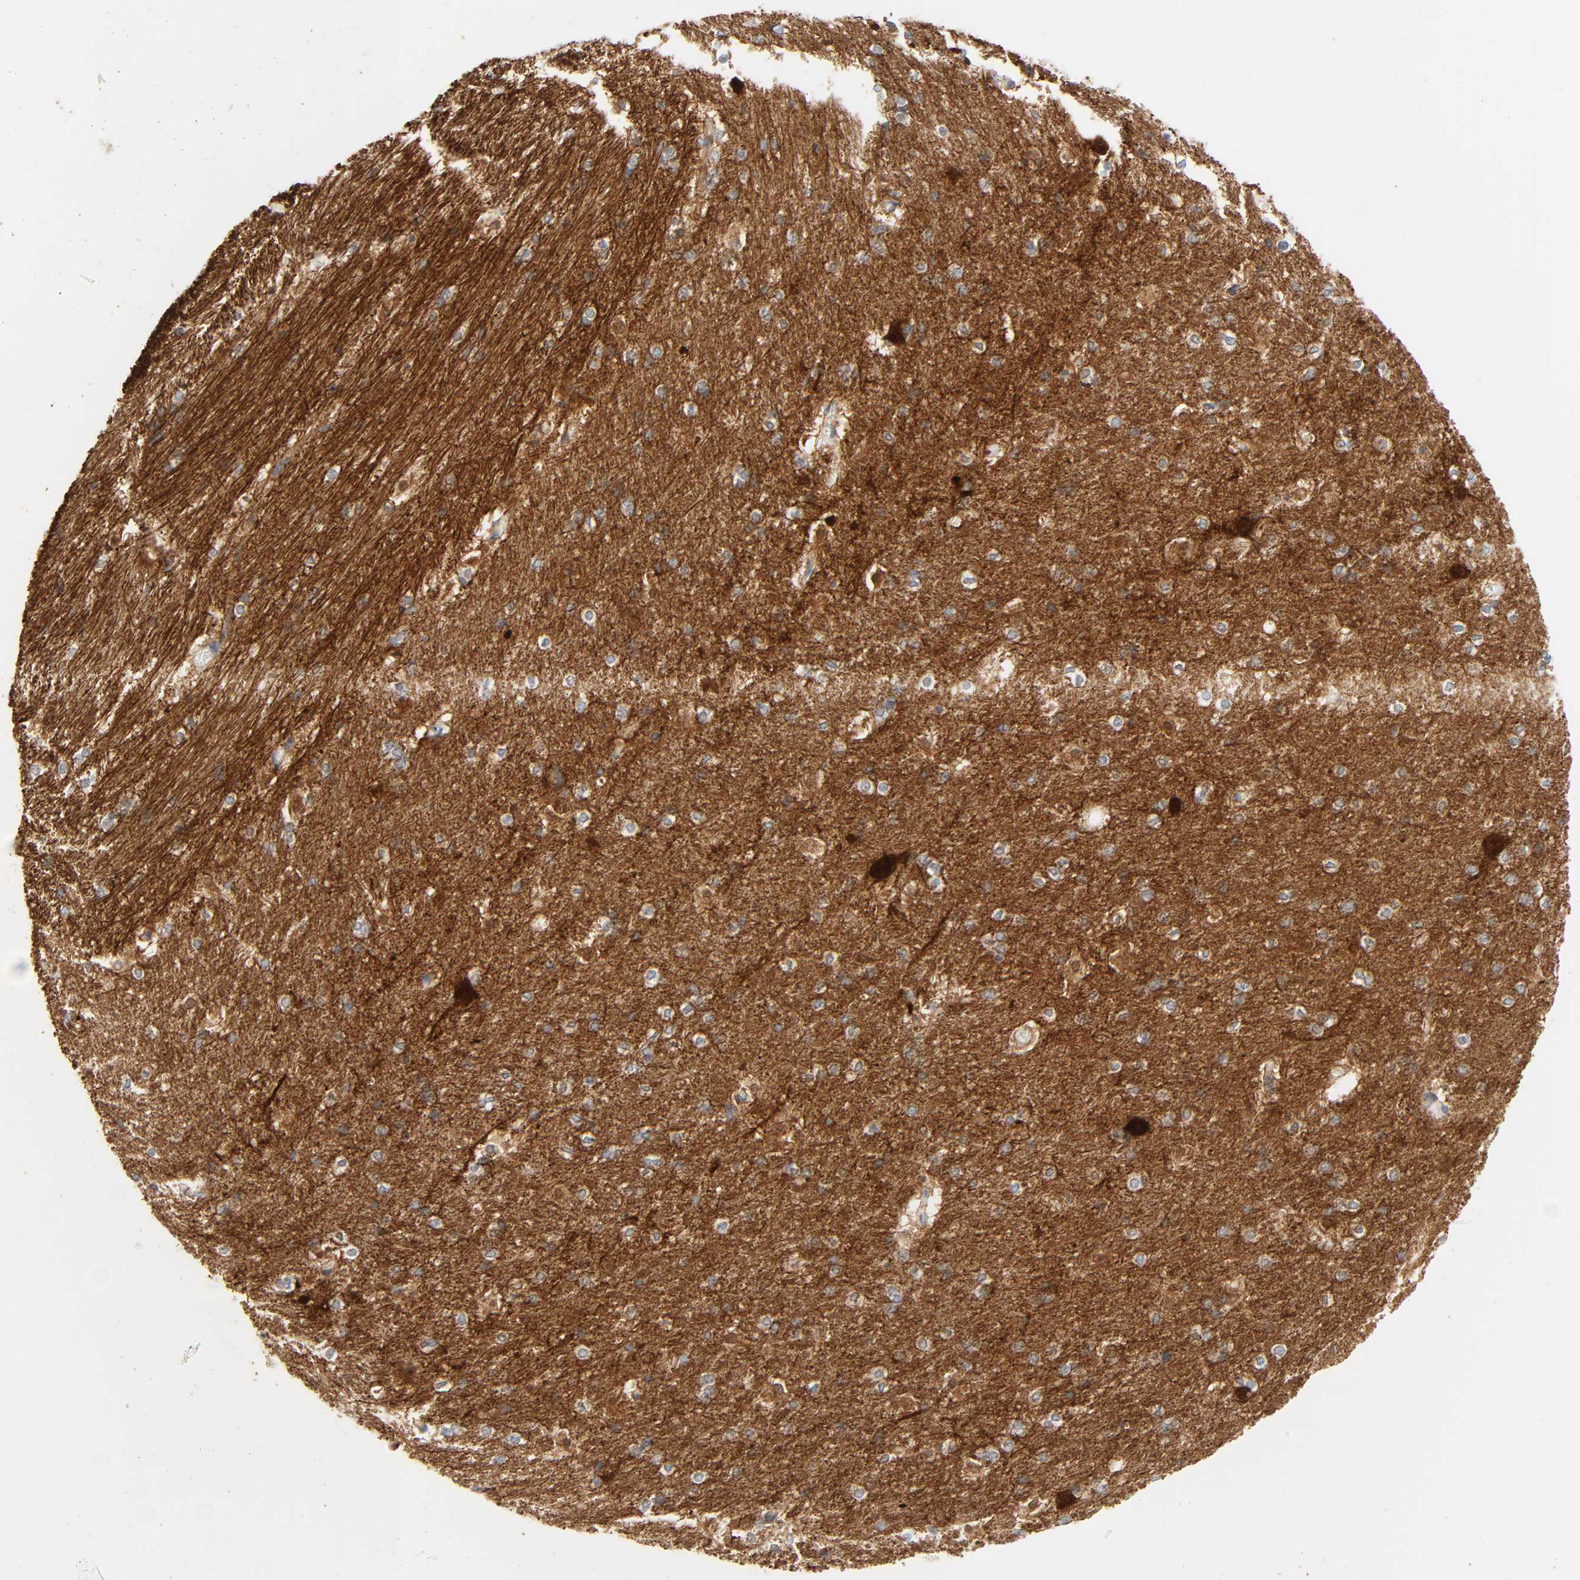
{"staining": {"intensity": "negative", "quantity": "none", "location": "none"}, "tissue": "hippocampus", "cell_type": "Glial cells", "image_type": "normal", "snomed": [{"axis": "morphology", "description": "Normal tissue, NOS"}, {"axis": "topography", "description": "Hippocampus"}], "caption": "This is an immunohistochemistry micrograph of benign human hippocampus. There is no positivity in glial cells.", "gene": "CAMK2A", "patient": {"sex": "female", "age": 19}}